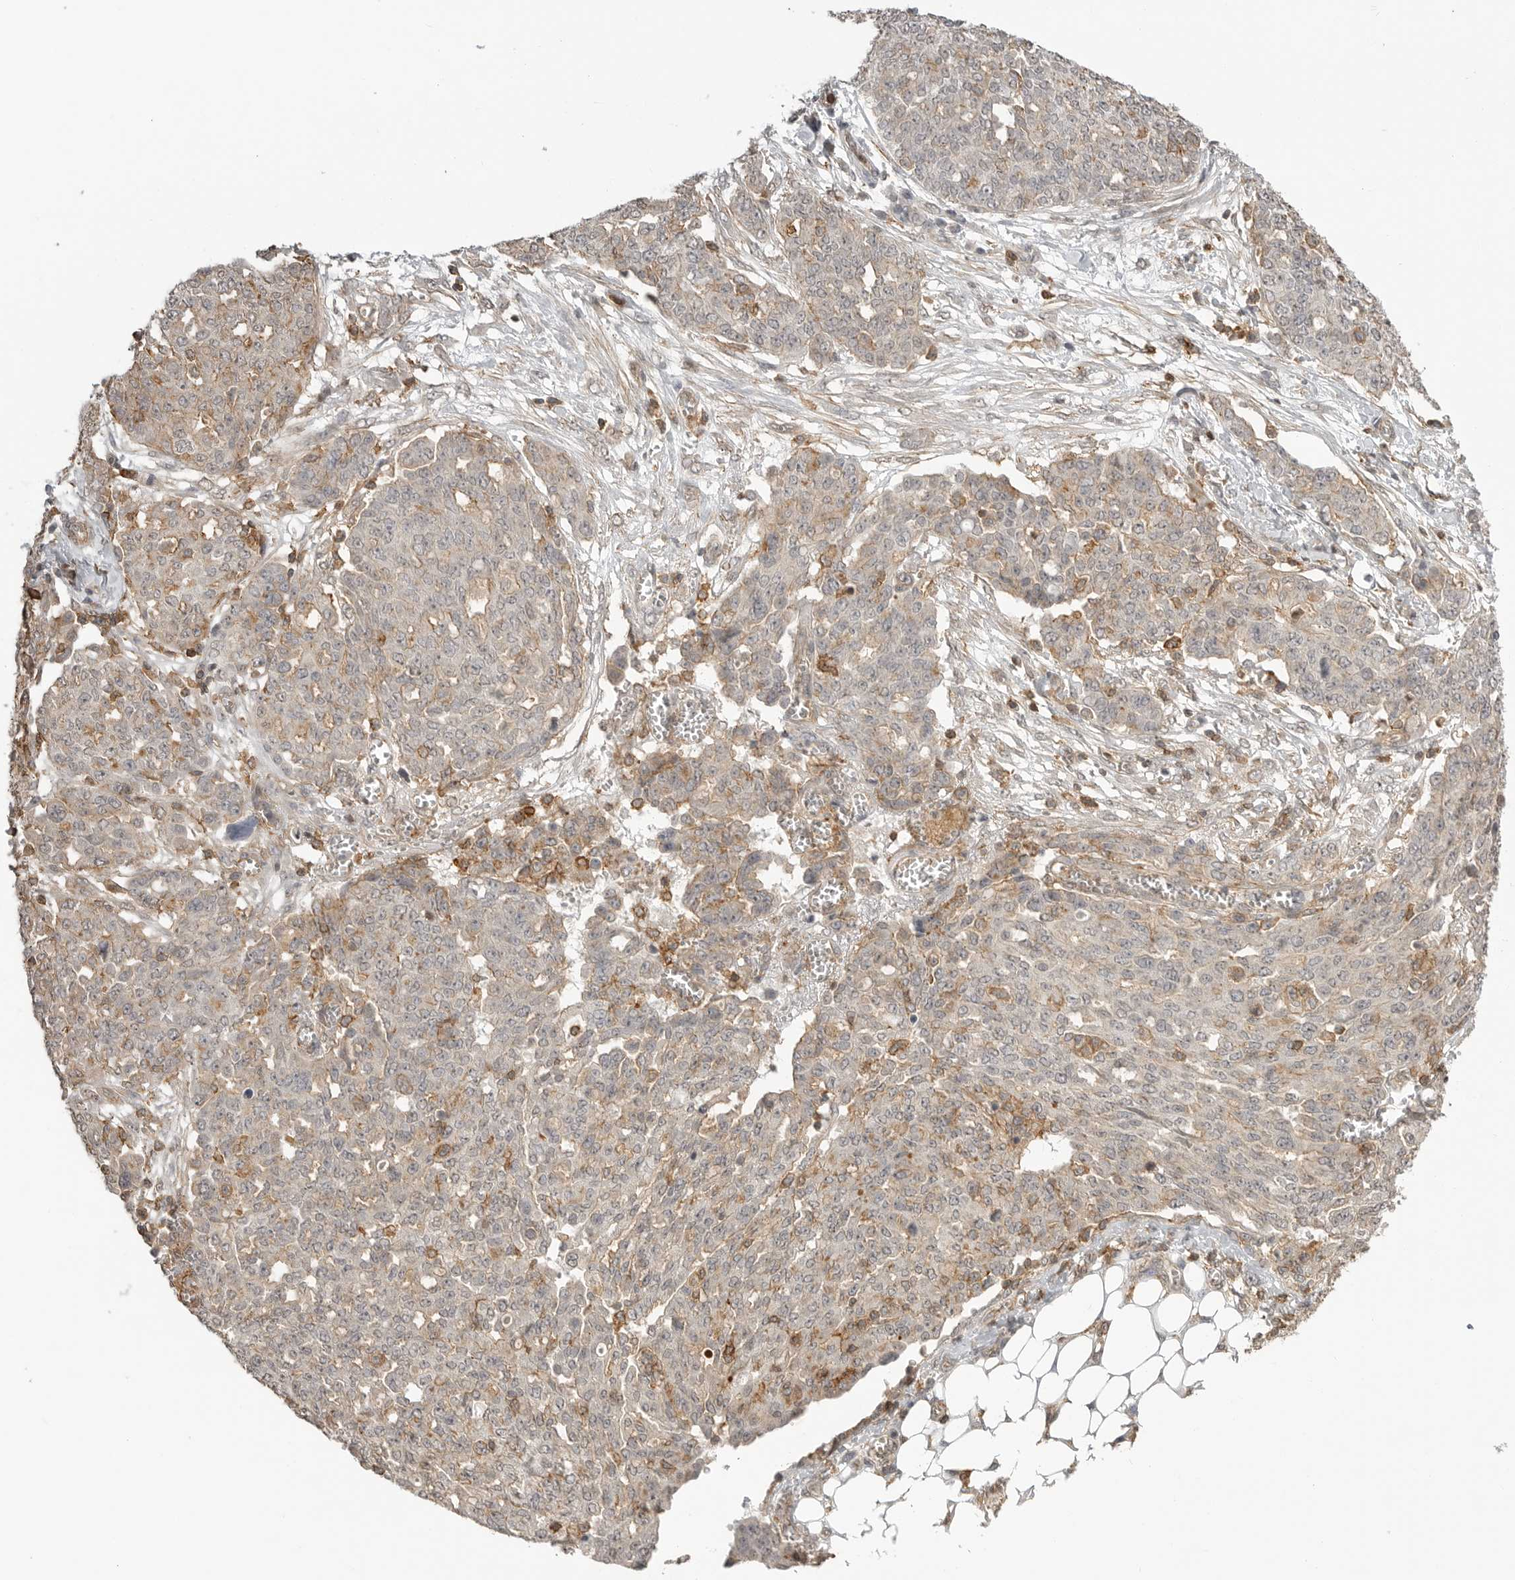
{"staining": {"intensity": "weak", "quantity": "<25%", "location": "cytoplasmic/membranous"}, "tissue": "ovarian cancer", "cell_type": "Tumor cells", "image_type": "cancer", "snomed": [{"axis": "morphology", "description": "Cystadenocarcinoma, serous, NOS"}, {"axis": "topography", "description": "Soft tissue"}, {"axis": "topography", "description": "Ovary"}], "caption": "This is a photomicrograph of IHC staining of ovarian cancer, which shows no expression in tumor cells.", "gene": "GPC2", "patient": {"sex": "female", "age": 57}}